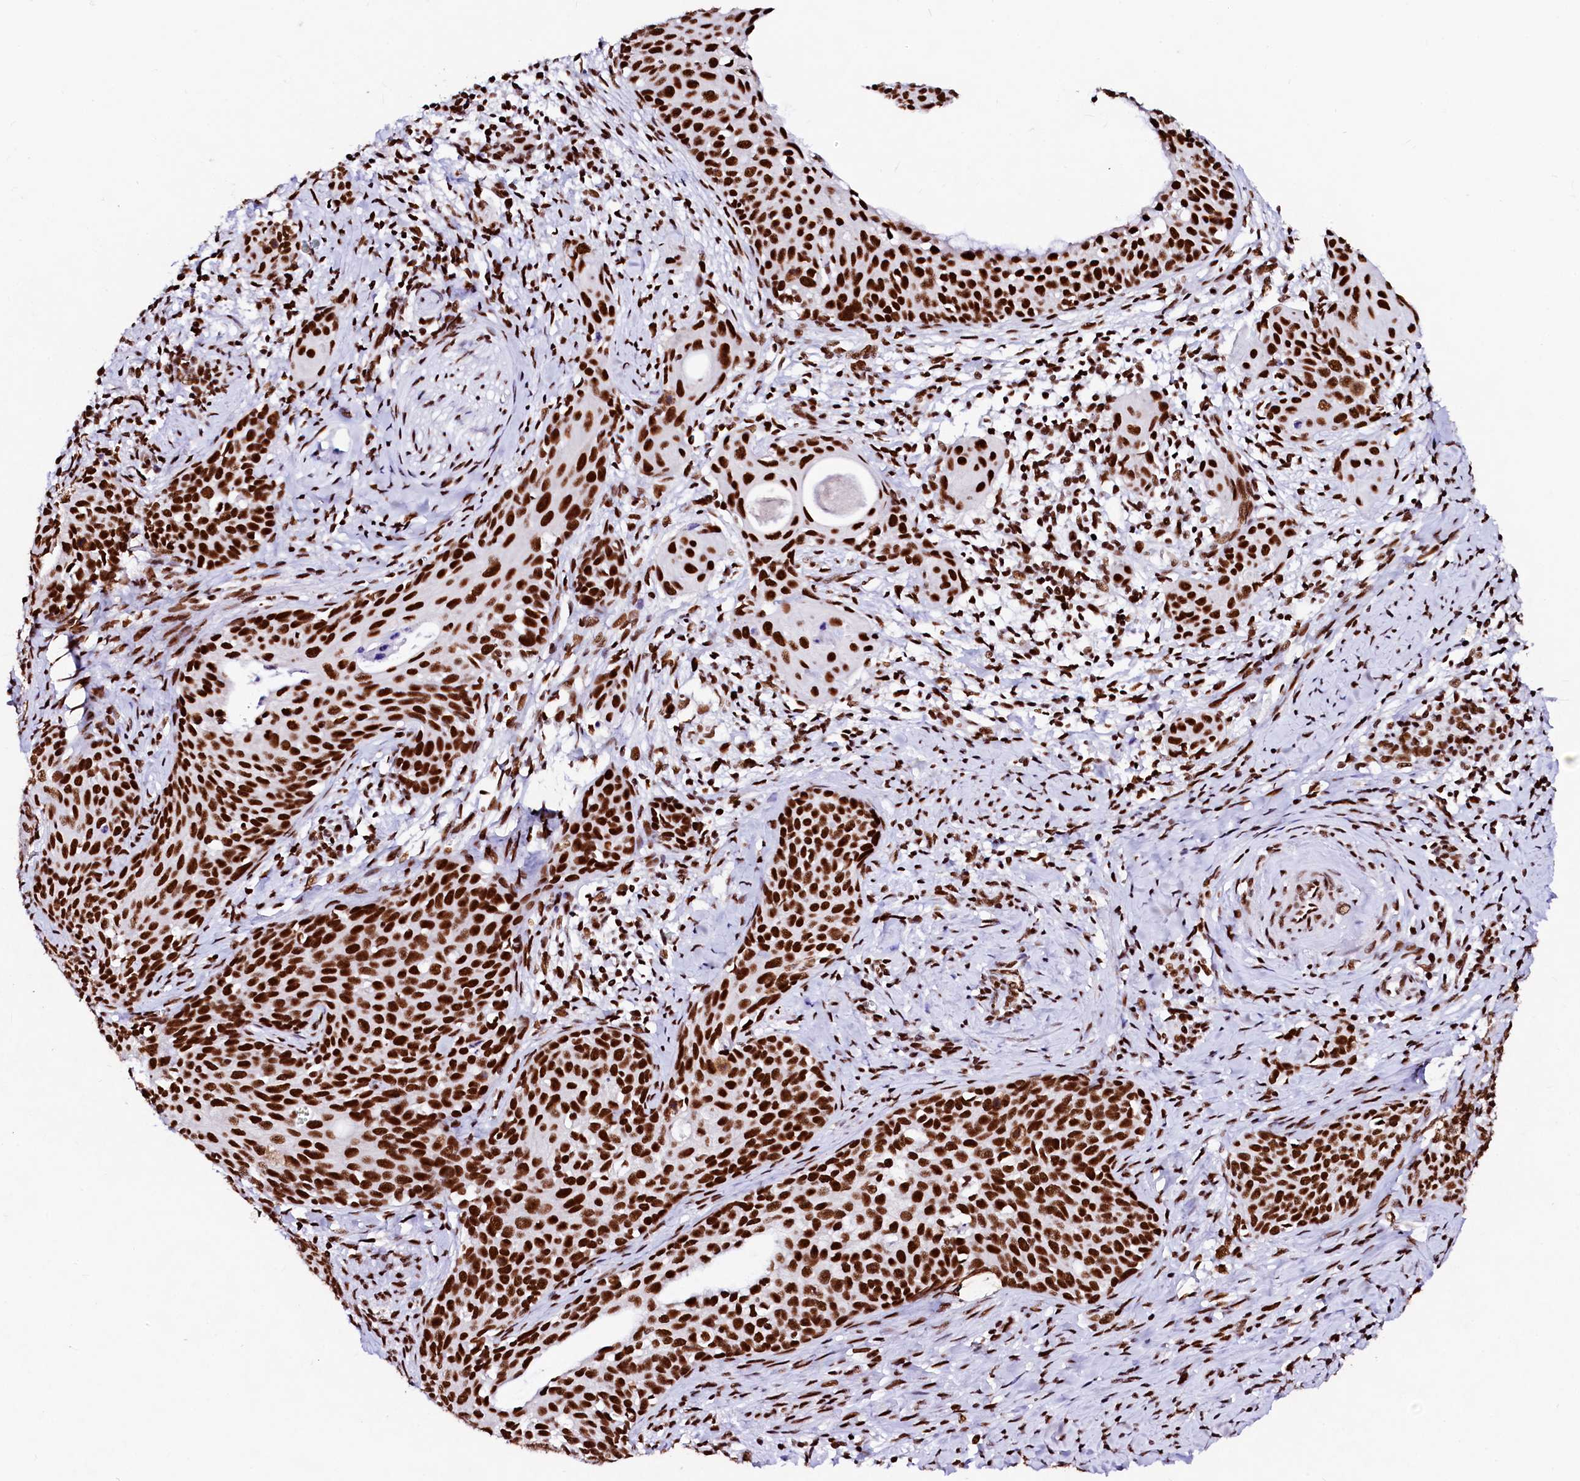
{"staining": {"intensity": "strong", "quantity": ">75%", "location": "nuclear"}, "tissue": "cervical cancer", "cell_type": "Tumor cells", "image_type": "cancer", "snomed": [{"axis": "morphology", "description": "Squamous cell carcinoma, NOS"}, {"axis": "topography", "description": "Cervix"}], "caption": "Immunohistochemical staining of human cervical squamous cell carcinoma shows strong nuclear protein staining in approximately >75% of tumor cells.", "gene": "CPSF6", "patient": {"sex": "female", "age": 52}}